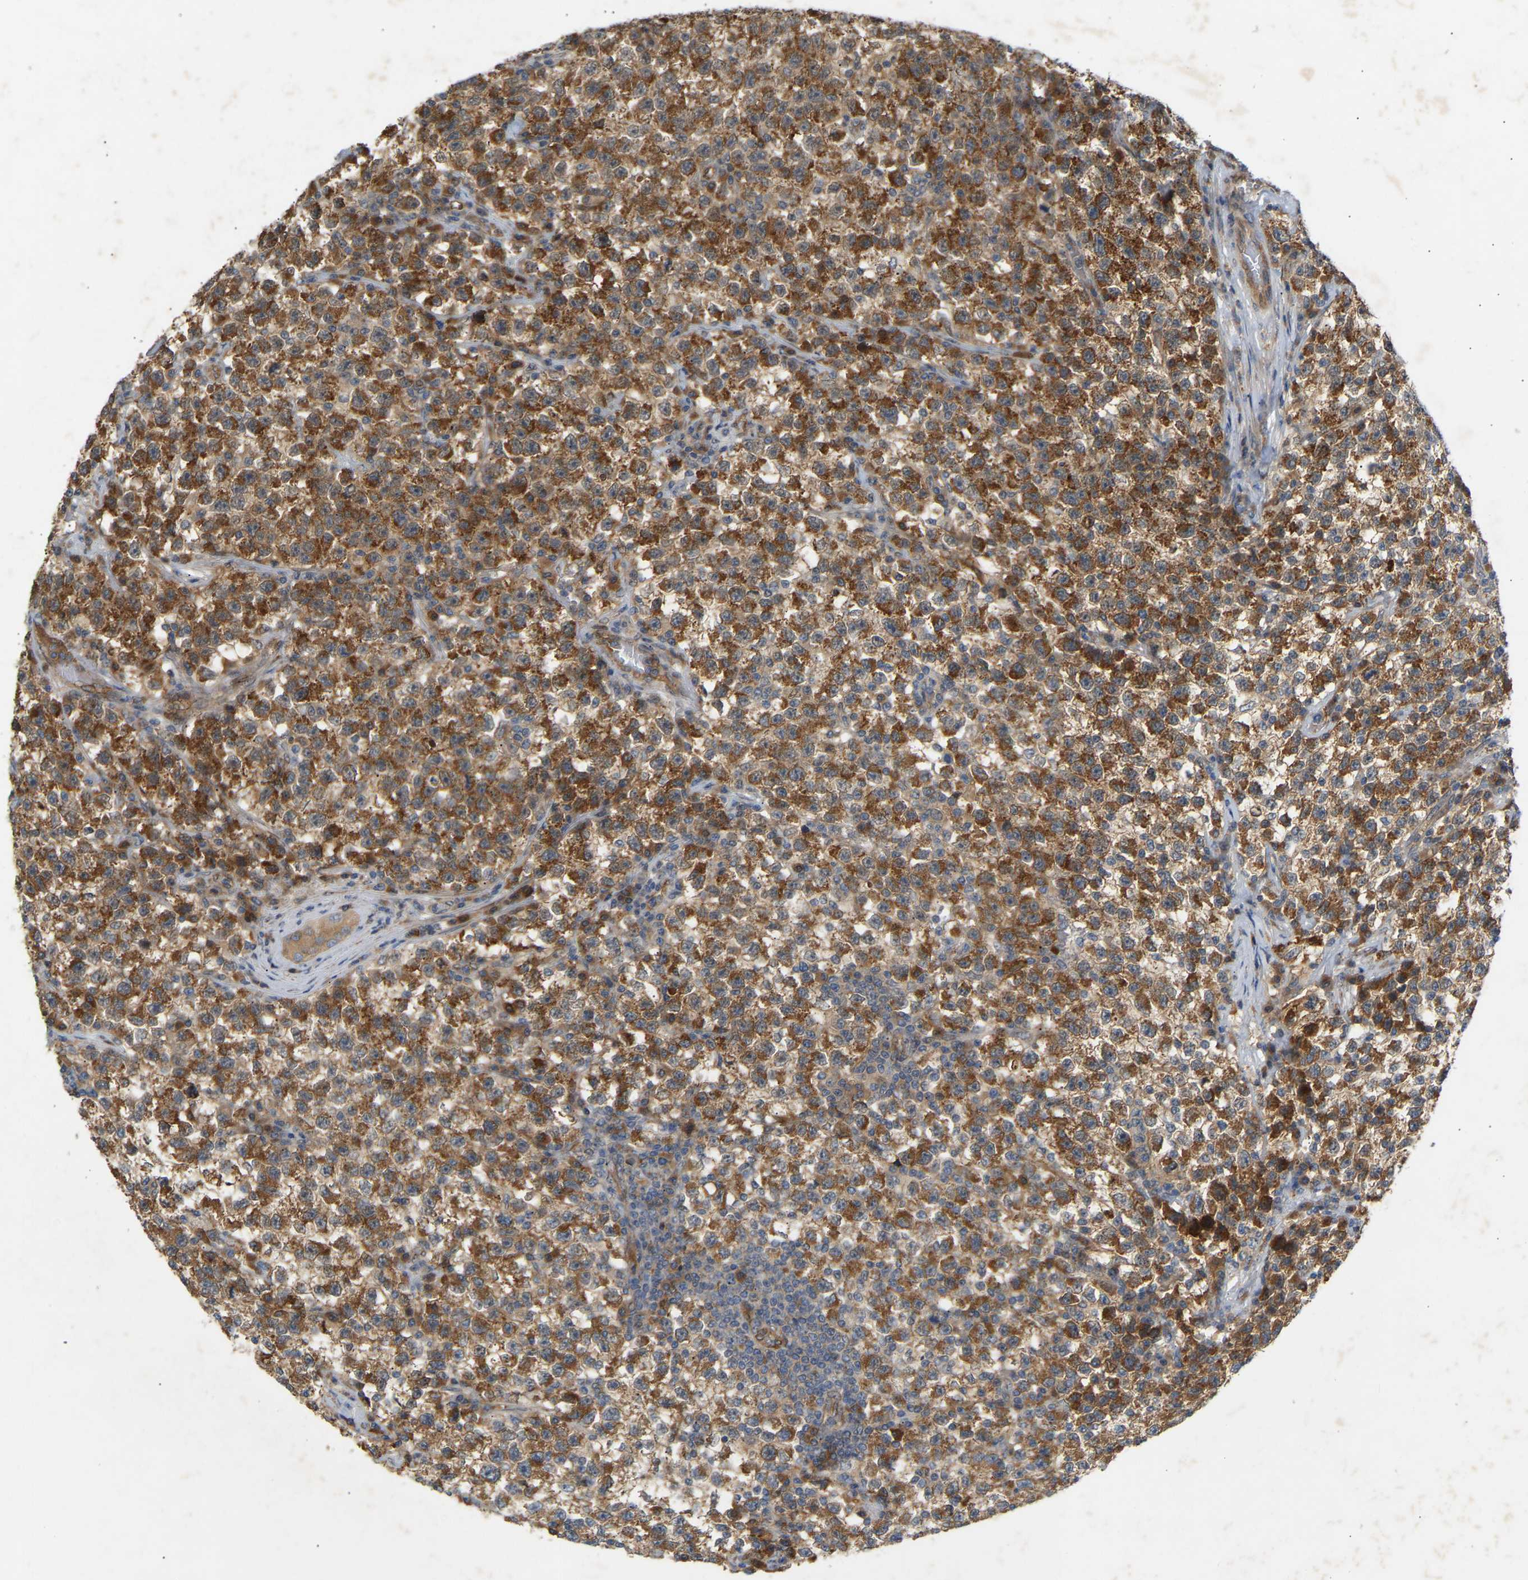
{"staining": {"intensity": "strong", "quantity": ">75%", "location": "cytoplasmic/membranous"}, "tissue": "testis cancer", "cell_type": "Tumor cells", "image_type": "cancer", "snomed": [{"axis": "morphology", "description": "Seminoma, NOS"}, {"axis": "topography", "description": "Testis"}], "caption": "A high amount of strong cytoplasmic/membranous expression is identified in approximately >75% of tumor cells in seminoma (testis) tissue.", "gene": "PTCD1", "patient": {"sex": "male", "age": 22}}